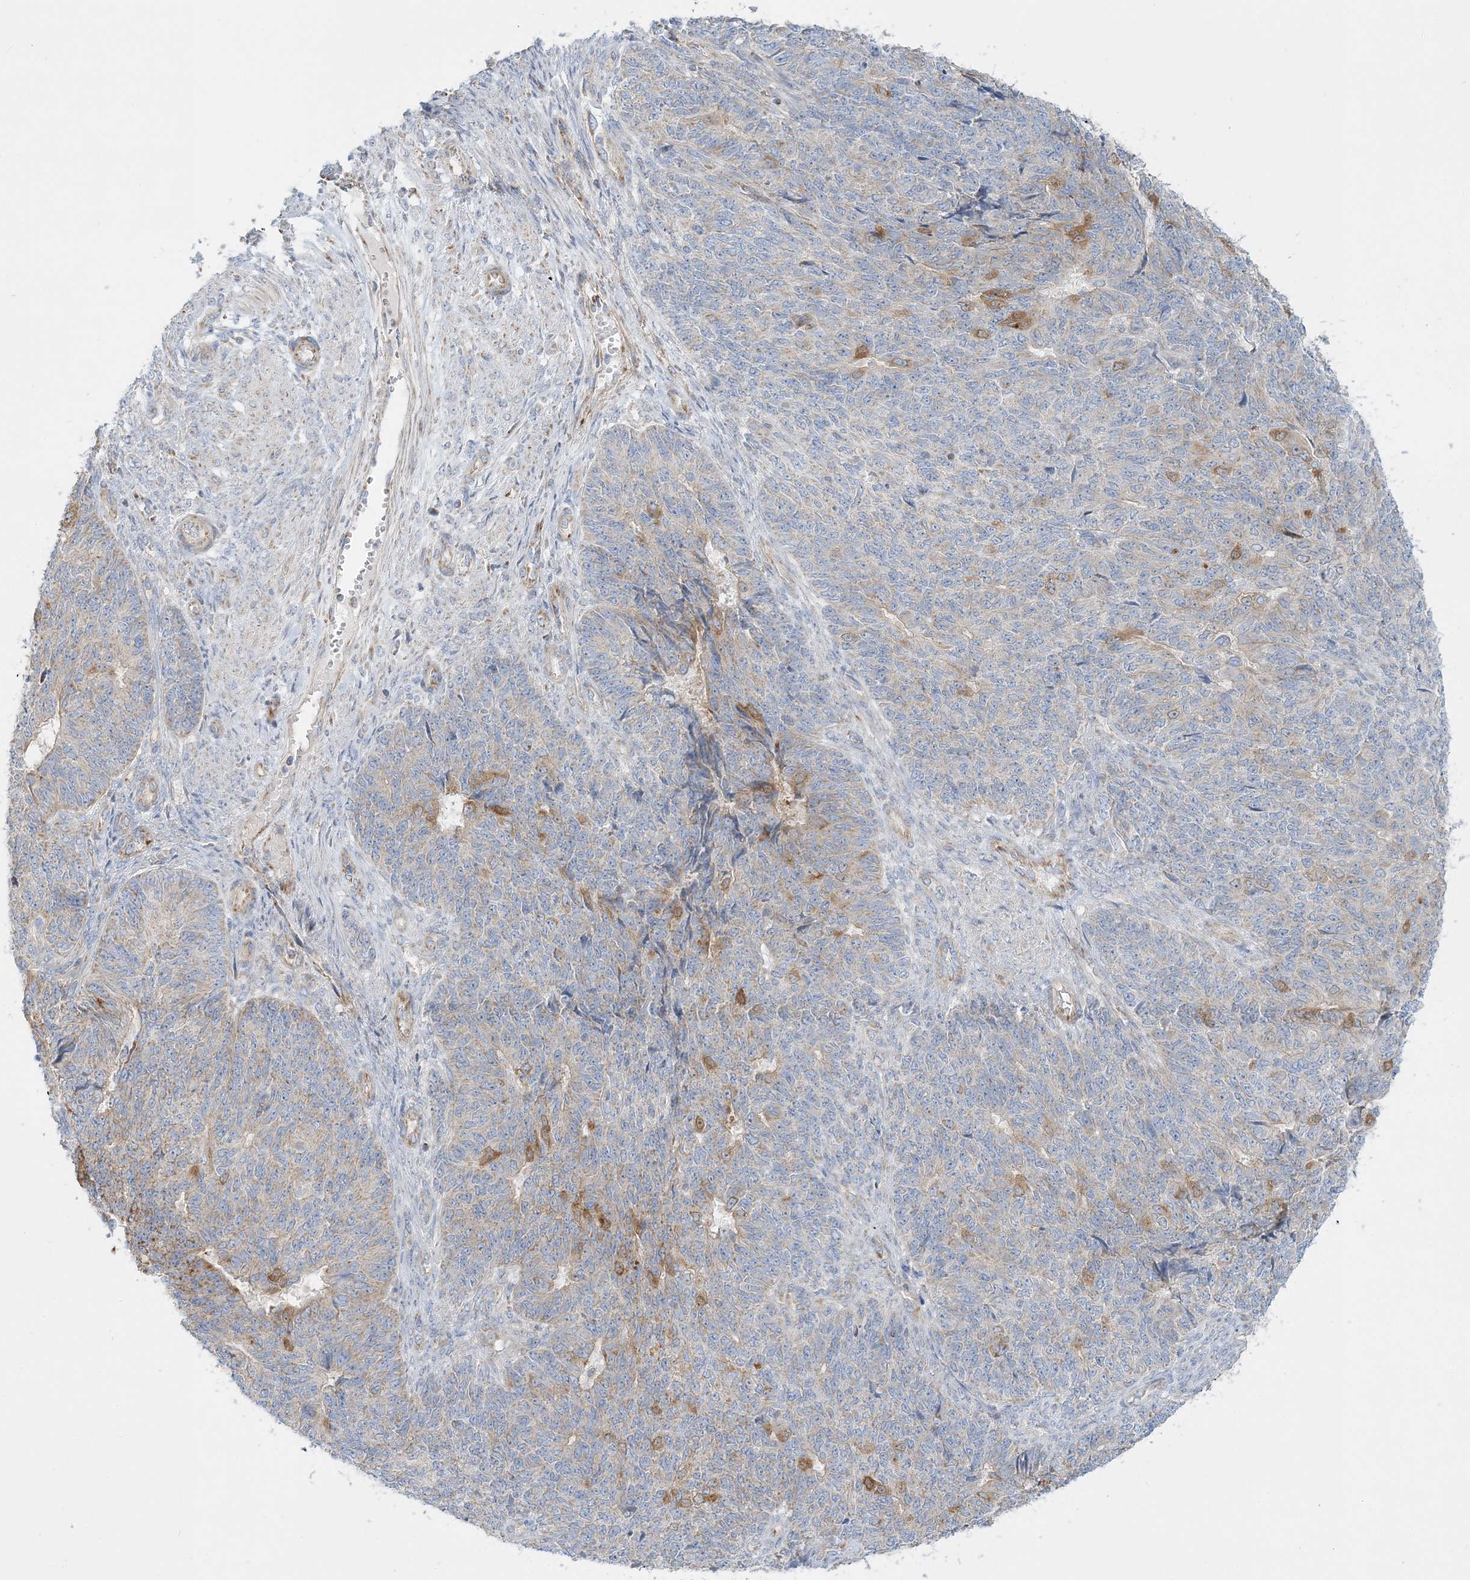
{"staining": {"intensity": "weak", "quantity": "<25%", "location": "cytoplasmic/membranous"}, "tissue": "endometrial cancer", "cell_type": "Tumor cells", "image_type": "cancer", "snomed": [{"axis": "morphology", "description": "Adenocarcinoma, NOS"}, {"axis": "topography", "description": "Endometrium"}], "caption": "There is no significant positivity in tumor cells of endometrial cancer (adenocarcinoma). (Immunohistochemistry (ihc), brightfield microscopy, high magnification).", "gene": "TBC1D14", "patient": {"sex": "female", "age": 32}}